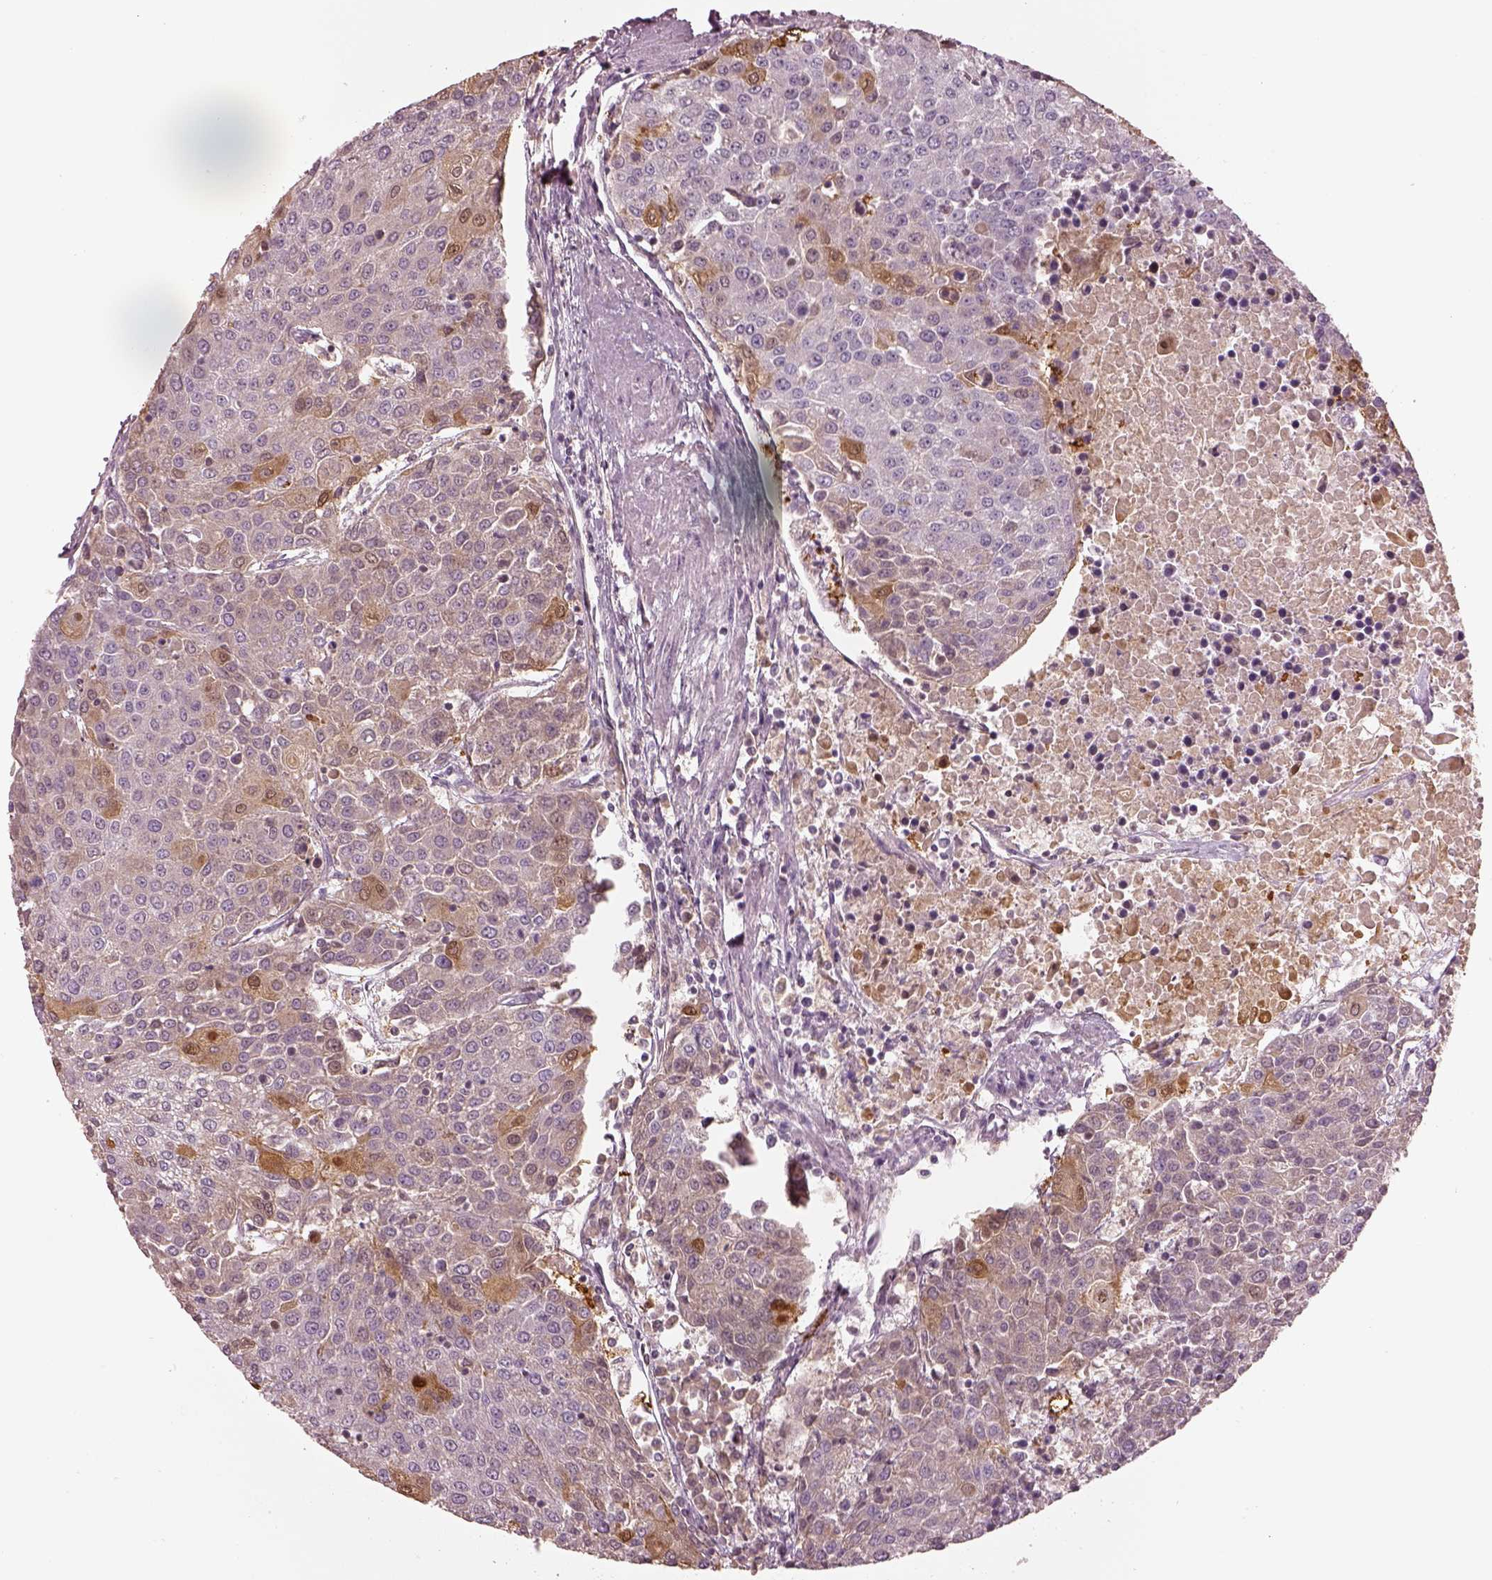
{"staining": {"intensity": "moderate", "quantity": "<25%", "location": "cytoplasmic/membranous"}, "tissue": "urothelial cancer", "cell_type": "Tumor cells", "image_type": "cancer", "snomed": [{"axis": "morphology", "description": "Urothelial carcinoma, High grade"}, {"axis": "topography", "description": "Urinary bladder"}], "caption": "Protein expression by immunohistochemistry shows moderate cytoplasmic/membranous positivity in approximately <25% of tumor cells in urothelial cancer.", "gene": "TLX3", "patient": {"sex": "female", "age": 85}}